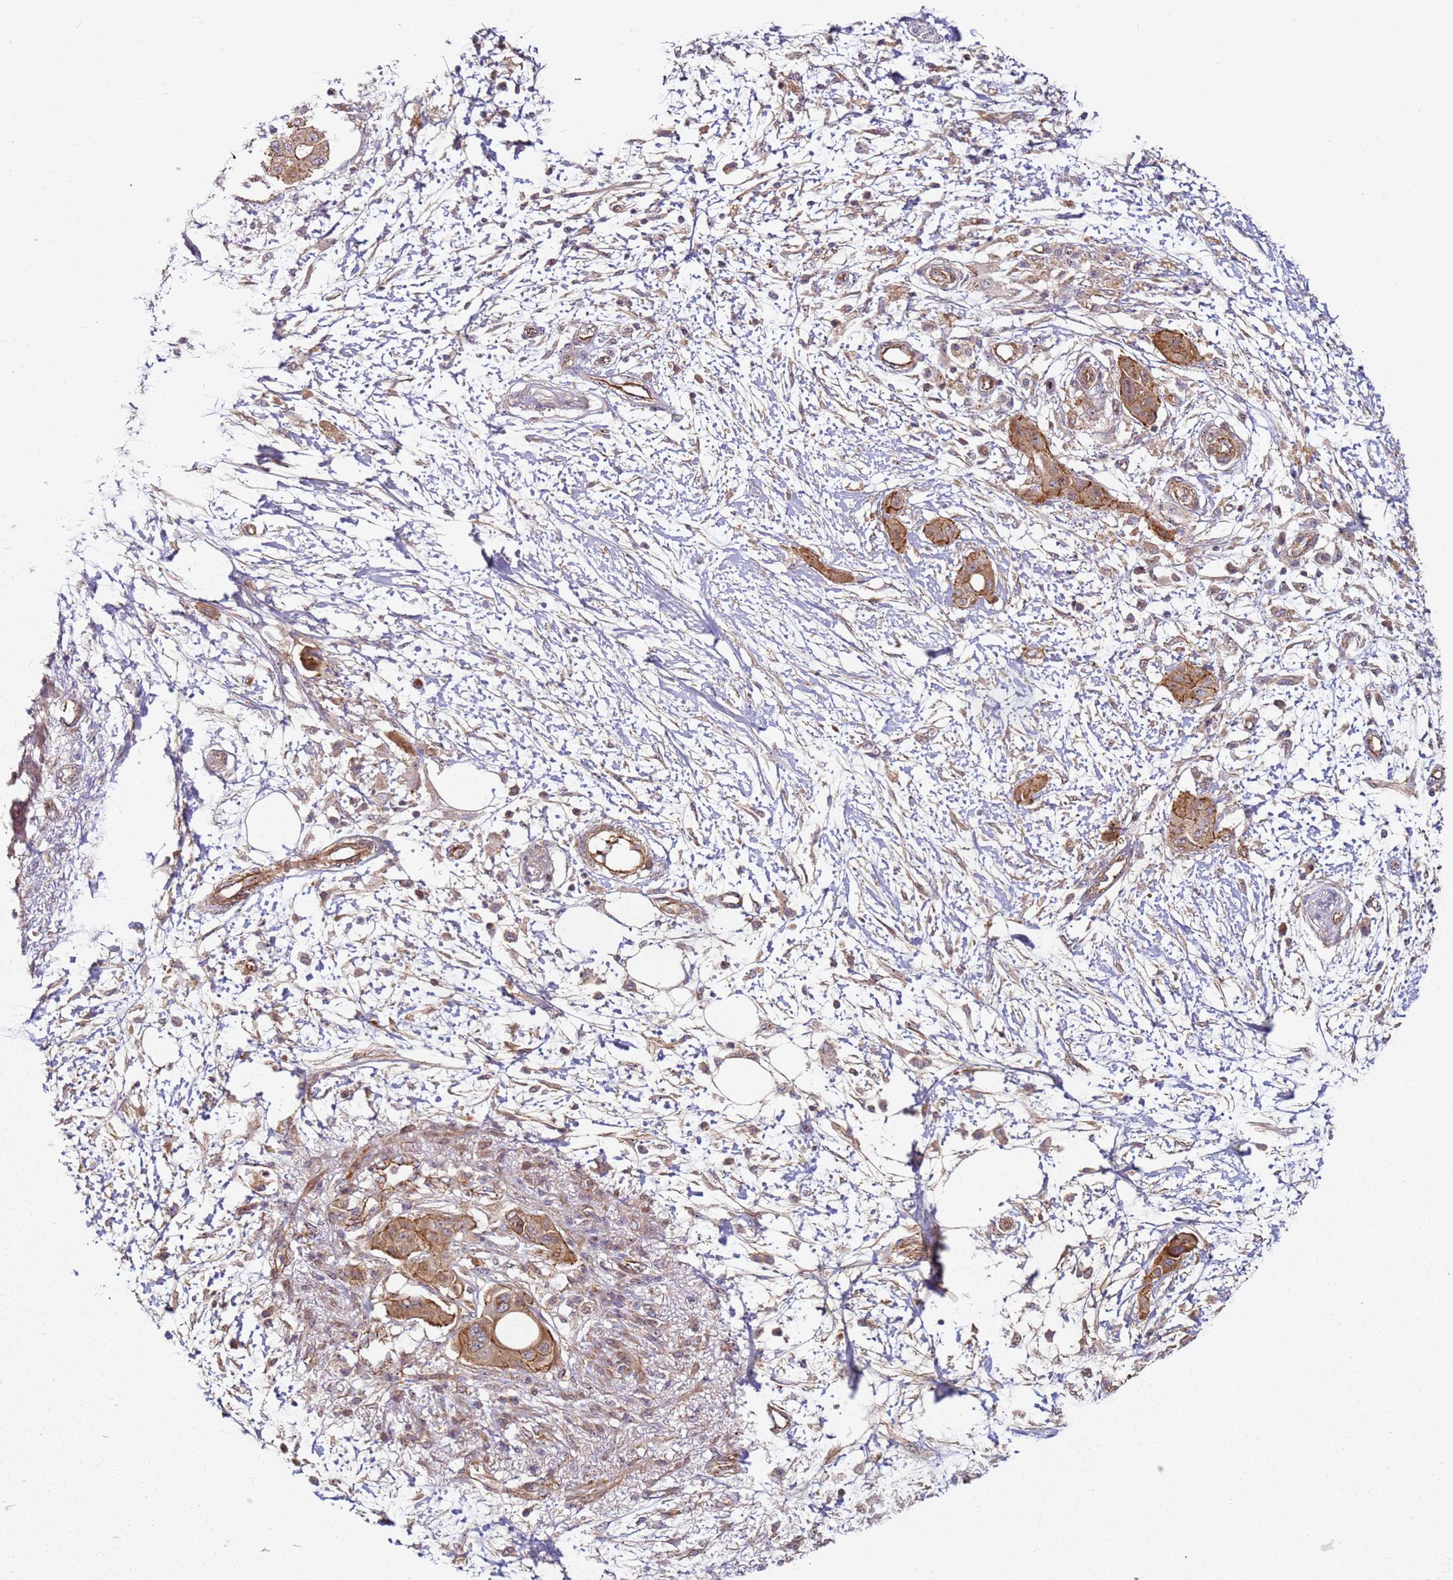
{"staining": {"intensity": "moderate", "quantity": ">75%", "location": "cytoplasmic/membranous"}, "tissue": "pancreatic cancer", "cell_type": "Tumor cells", "image_type": "cancer", "snomed": [{"axis": "morphology", "description": "Adenocarcinoma, NOS"}, {"axis": "topography", "description": "Pancreas"}], "caption": "Immunohistochemistry of pancreatic adenocarcinoma reveals medium levels of moderate cytoplasmic/membranous expression in about >75% of tumor cells.", "gene": "C2CD4B", "patient": {"sex": "male", "age": 68}}